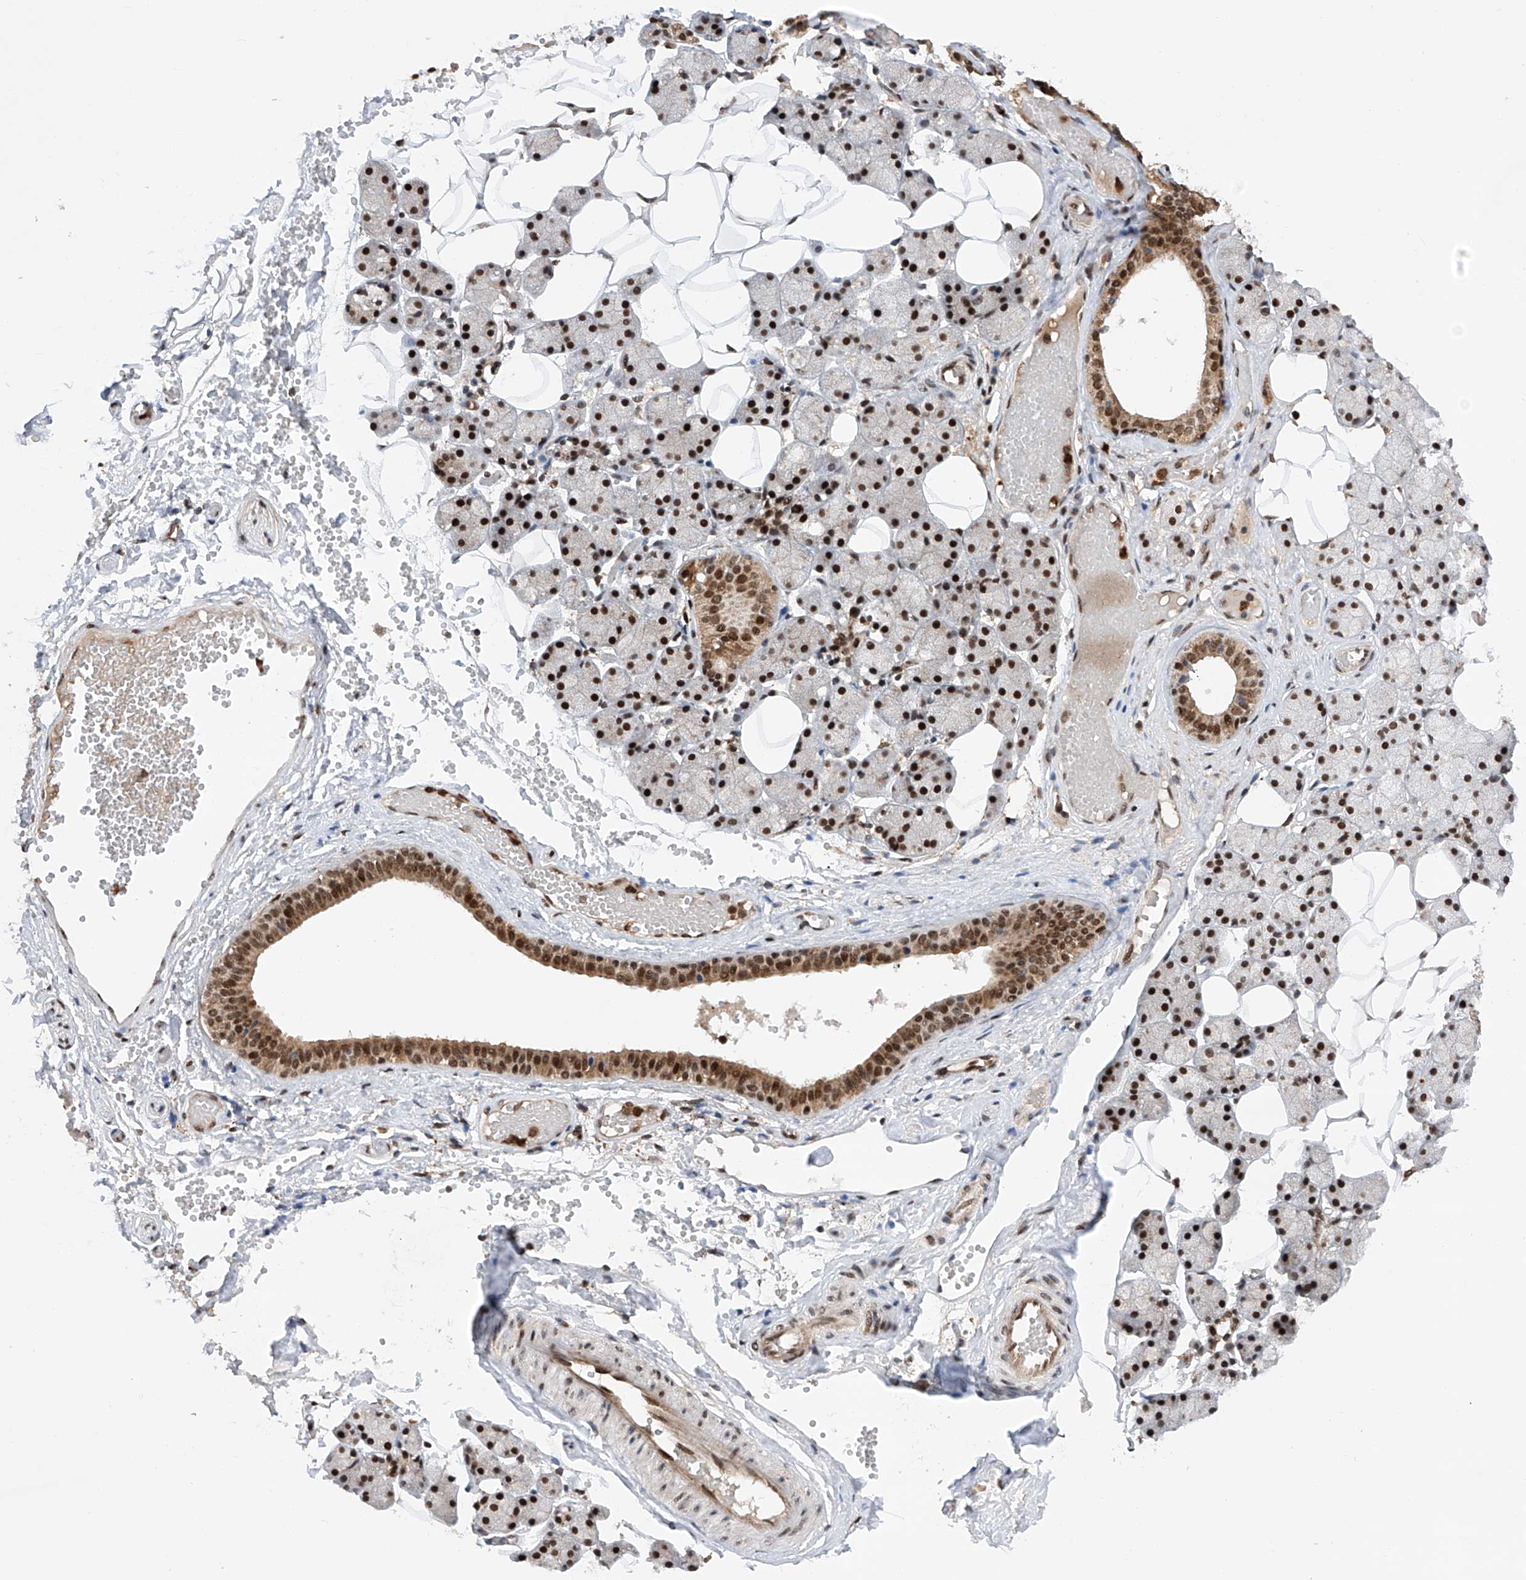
{"staining": {"intensity": "strong", "quantity": ">75%", "location": "cytoplasmic/membranous,nuclear"}, "tissue": "salivary gland", "cell_type": "Glandular cells", "image_type": "normal", "snomed": [{"axis": "morphology", "description": "Normal tissue, NOS"}, {"axis": "topography", "description": "Salivary gland"}], "caption": "A high amount of strong cytoplasmic/membranous,nuclear staining is seen in about >75% of glandular cells in normal salivary gland. The staining is performed using DAB brown chromogen to label protein expression. The nuclei are counter-stained blue using hematoxylin.", "gene": "ZNF280D", "patient": {"sex": "female", "age": 33}}